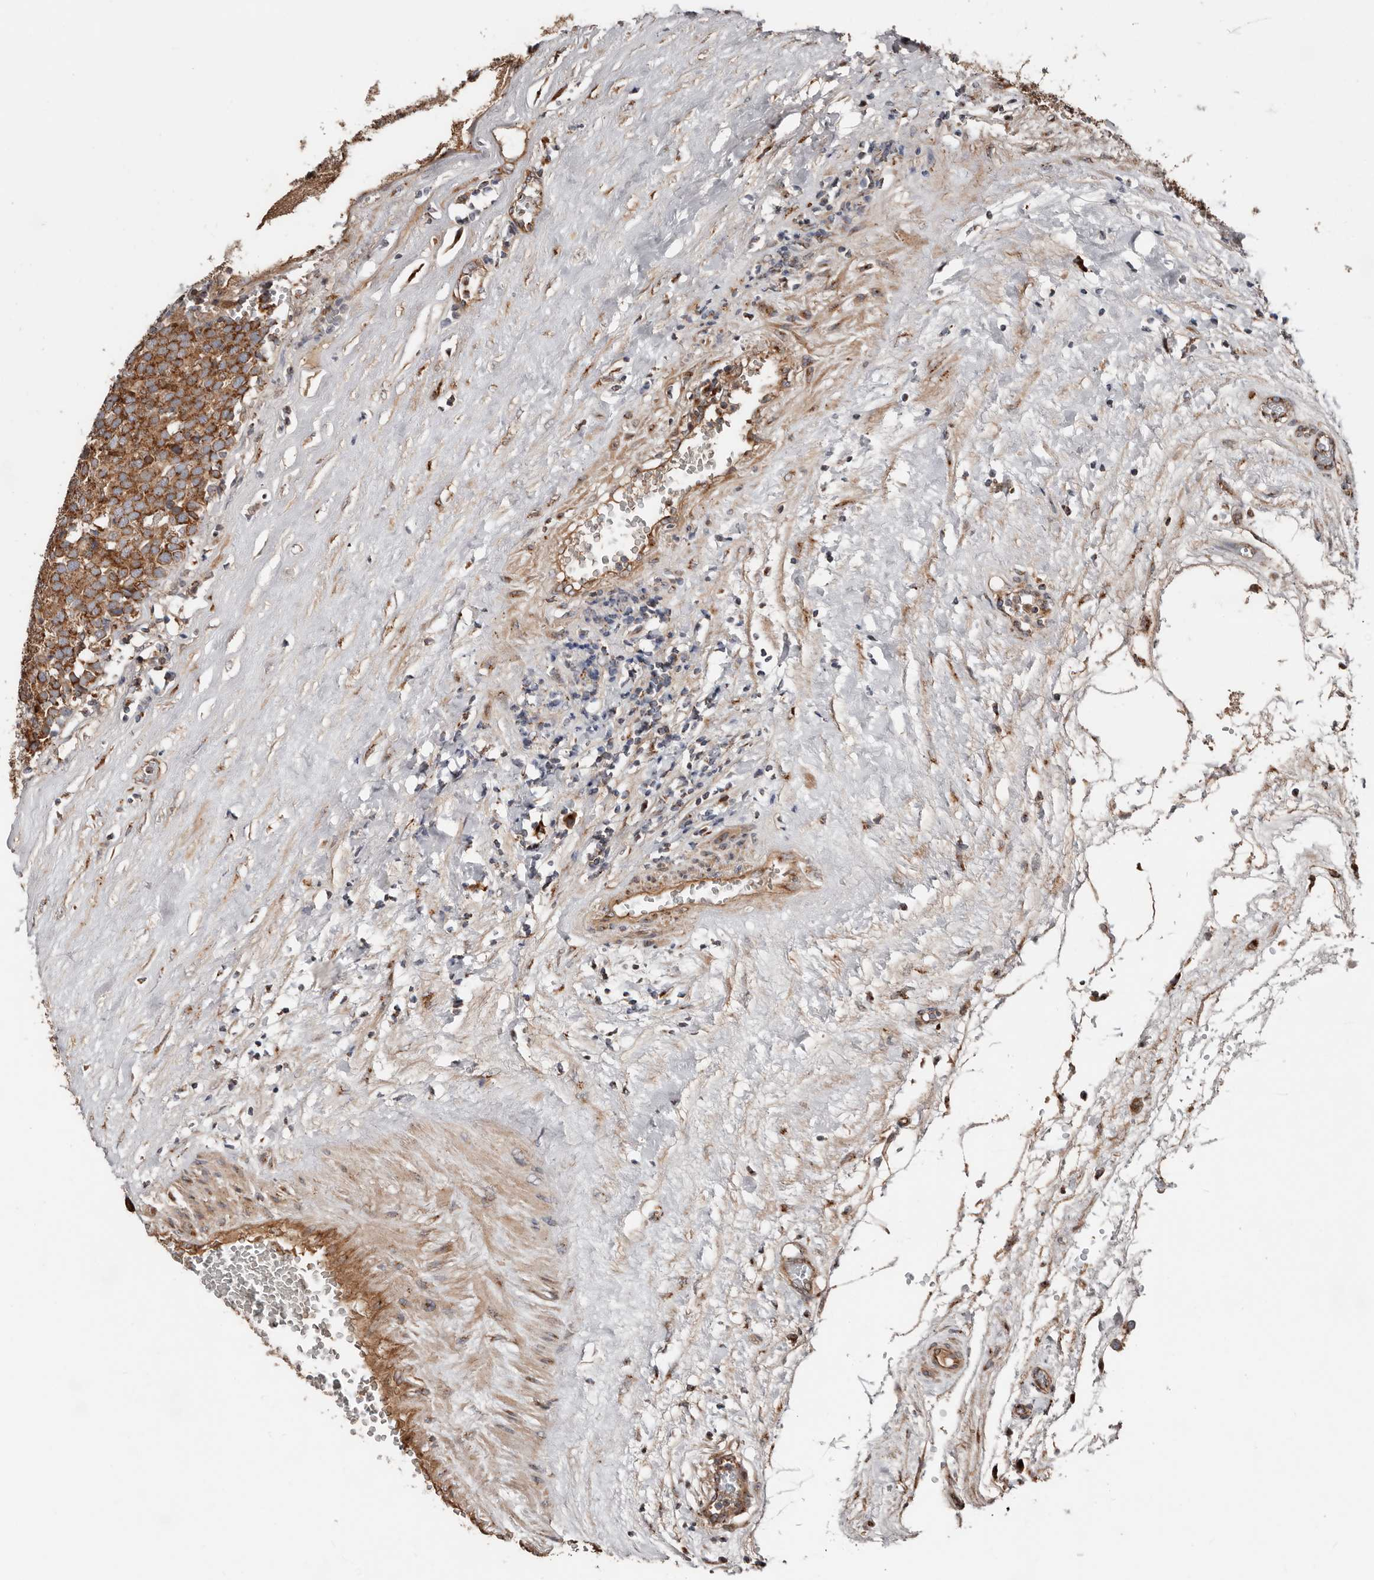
{"staining": {"intensity": "moderate", "quantity": ">75%", "location": "cytoplasmic/membranous"}, "tissue": "testis cancer", "cell_type": "Tumor cells", "image_type": "cancer", "snomed": [{"axis": "morphology", "description": "Seminoma, NOS"}, {"axis": "topography", "description": "Testis"}], "caption": "Brown immunohistochemical staining in testis cancer (seminoma) displays moderate cytoplasmic/membranous staining in about >75% of tumor cells. The staining was performed using DAB (3,3'-diaminobenzidine) to visualize the protein expression in brown, while the nuclei were stained in blue with hematoxylin (Magnification: 20x).", "gene": "COG1", "patient": {"sex": "male", "age": 71}}